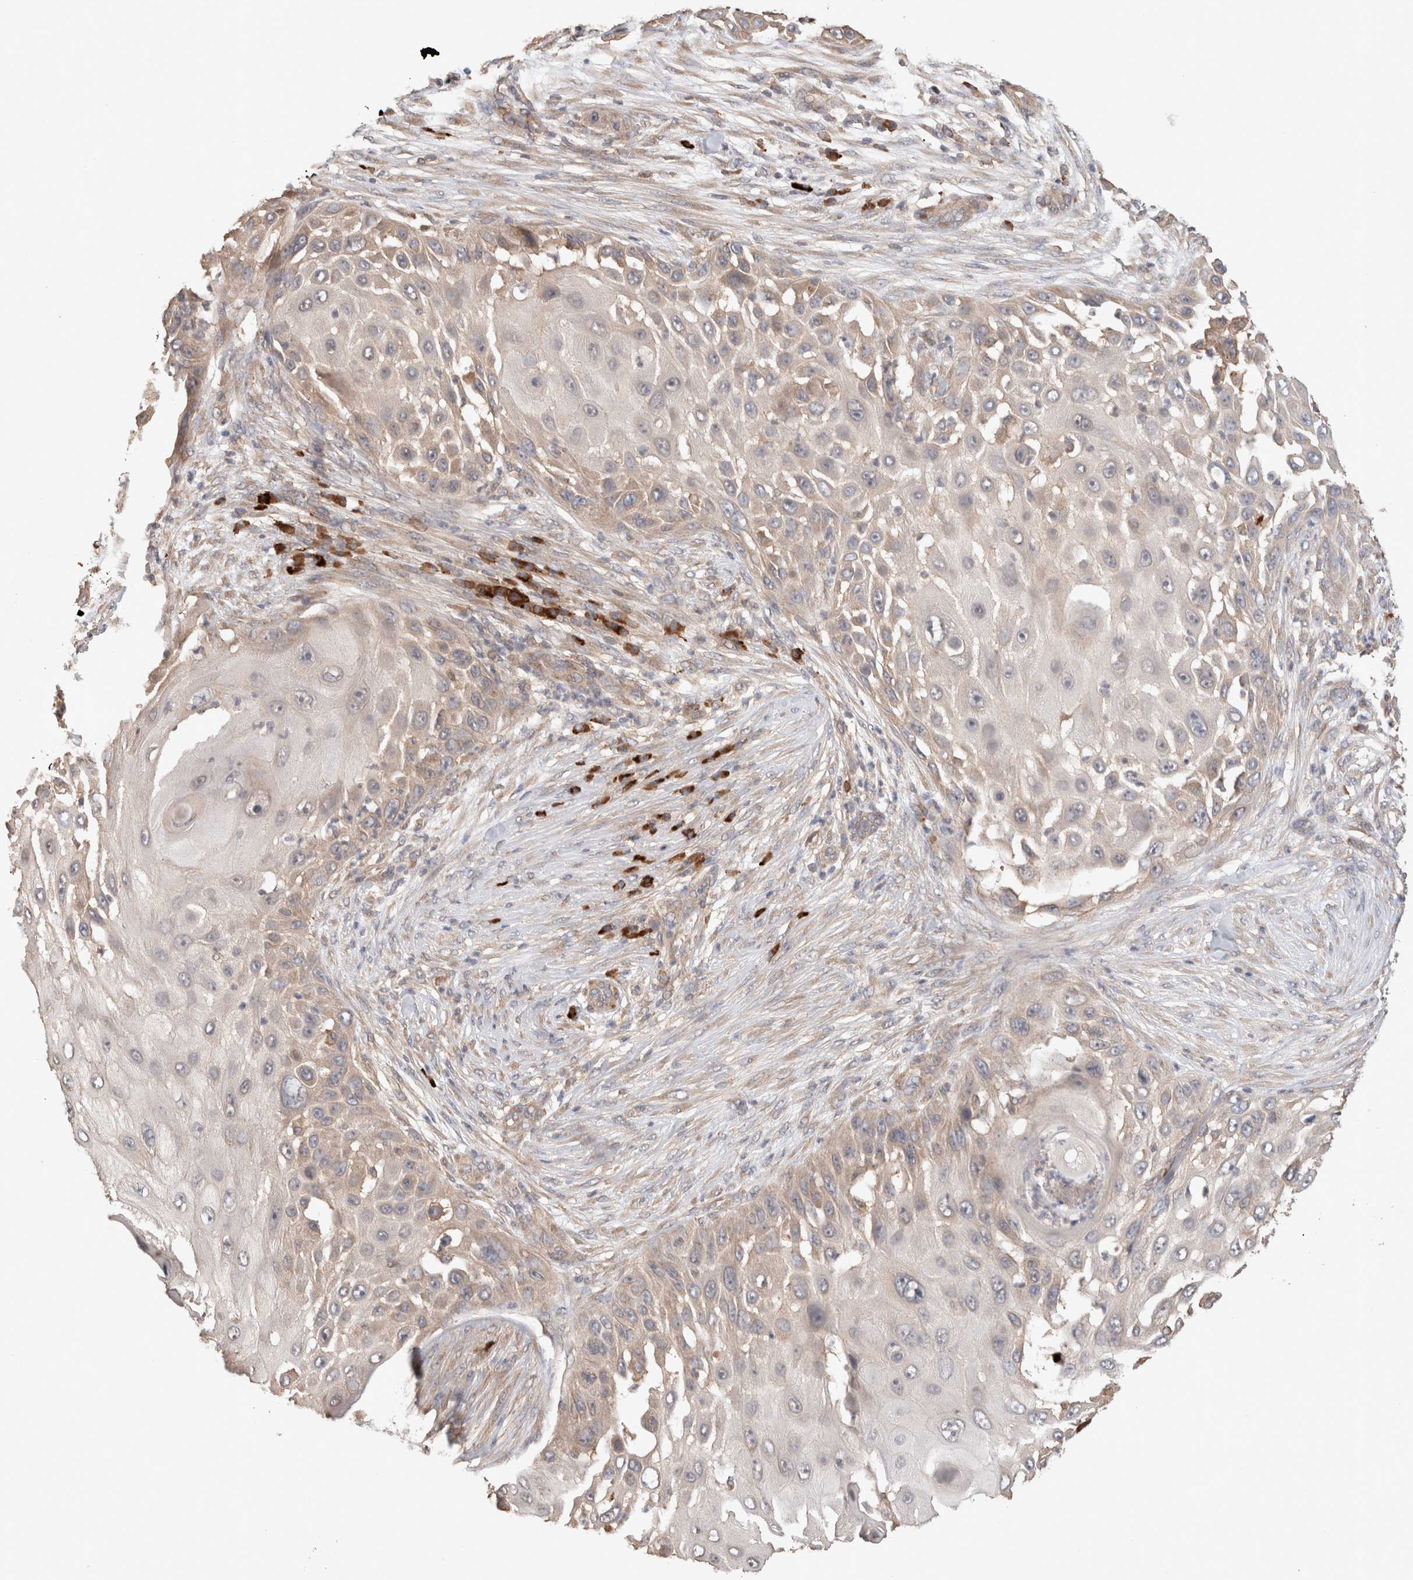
{"staining": {"intensity": "weak", "quantity": ">75%", "location": "cytoplasmic/membranous"}, "tissue": "skin cancer", "cell_type": "Tumor cells", "image_type": "cancer", "snomed": [{"axis": "morphology", "description": "Squamous cell carcinoma, NOS"}, {"axis": "topography", "description": "Skin"}], "caption": "Skin cancer stained with DAB (3,3'-diaminobenzidine) IHC exhibits low levels of weak cytoplasmic/membranous positivity in about >75% of tumor cells. (Stains: DAB in brown, nuclei in blue, Microscopy: brightfield microscopy at high magnification).", "gene": "HROB", "patient": {"sex": "female", "age": 44}}